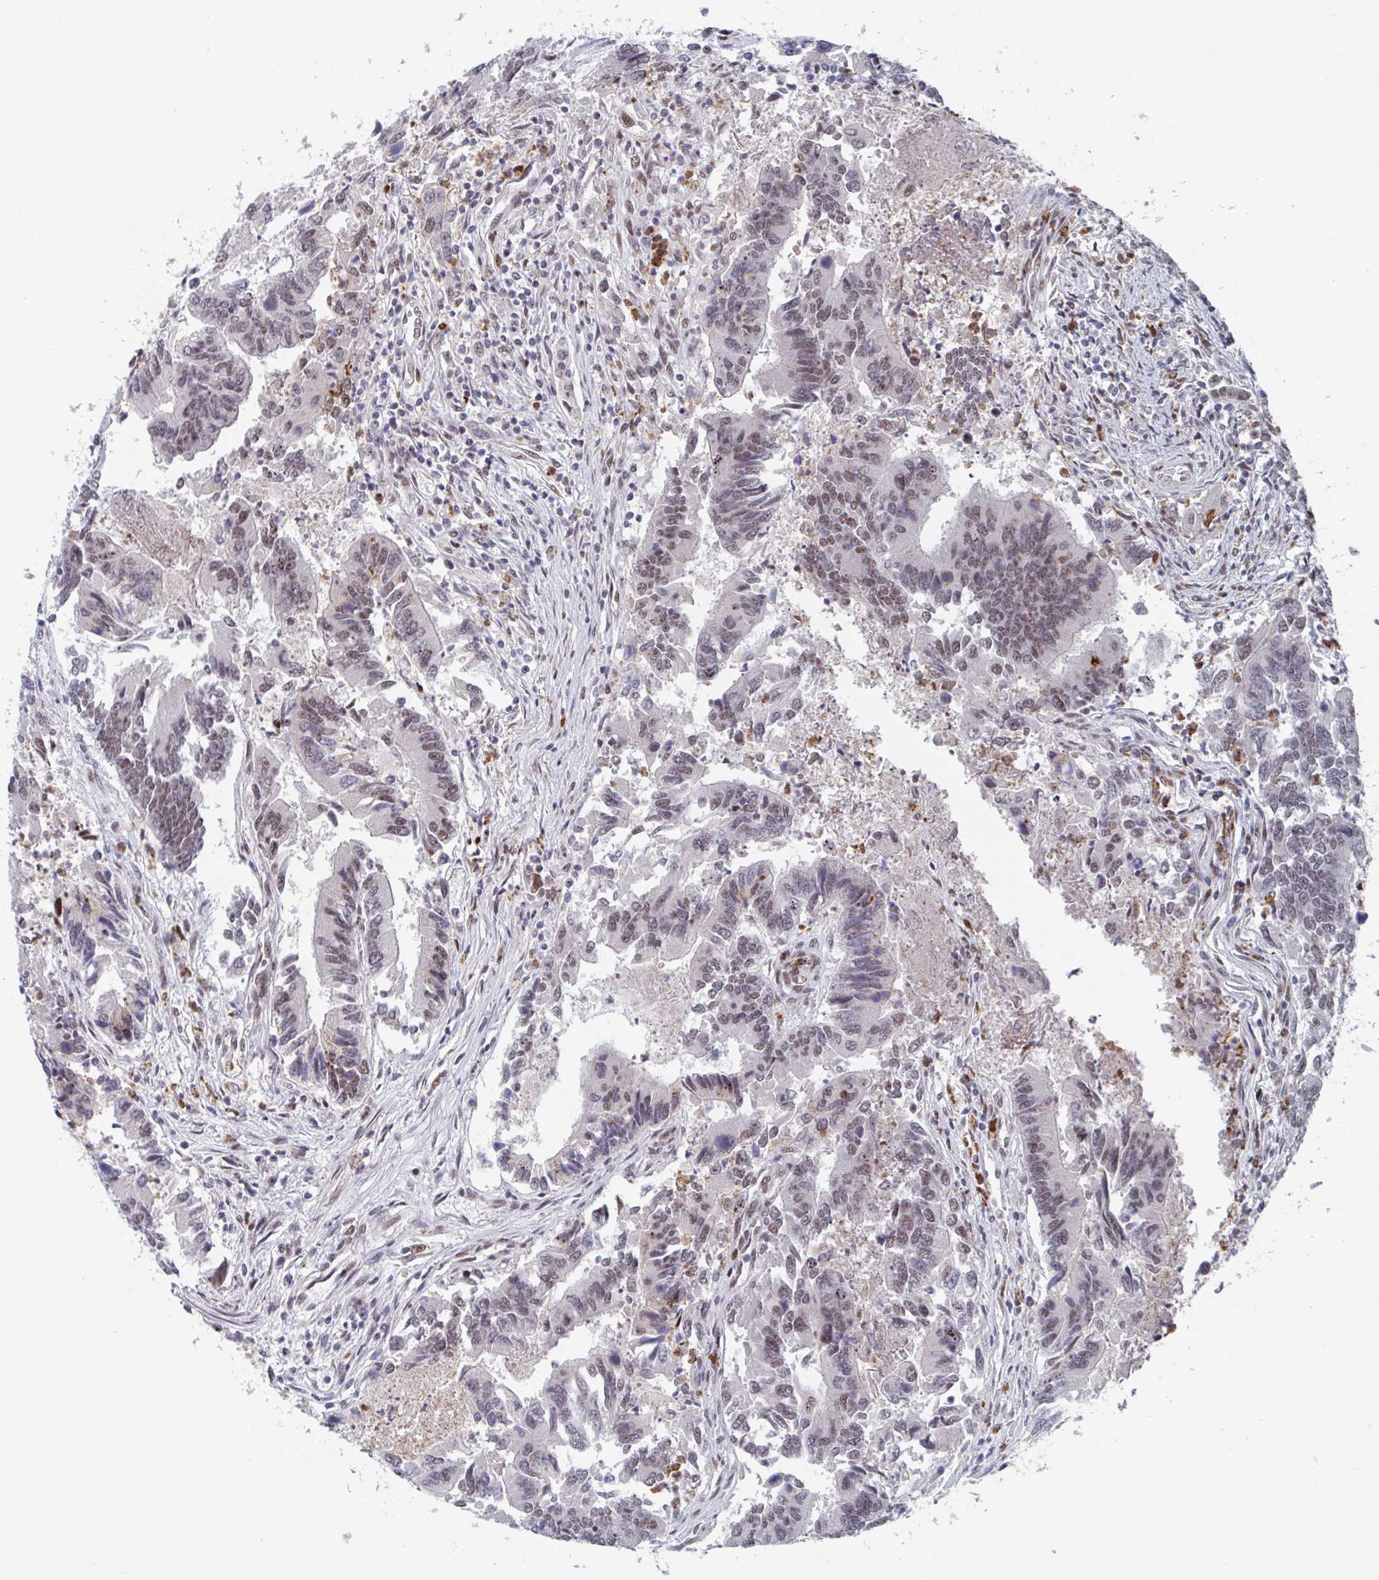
{"staining": {"intensity": "weak", "quantity": "25%-75%", "location": "nuclear"}, "tissue": "colorectal cancer", "cell_type": "Tumor cells", "image_type": "cancer", "snomed": [{"axis": "morphology", "description": "Adenocarcinoma, NOS"}, {"axis": "topography", "description": "Colon"}], "caption": "Immunohistochemistry histopathology image of colorectal cancer stained for a protein (brown), which demonstrates low levels of weak nuclear staining in about 25%-75% of tumor cells.", "gene": "RNF212", "patient": {"sex": "female", "age": 67}}